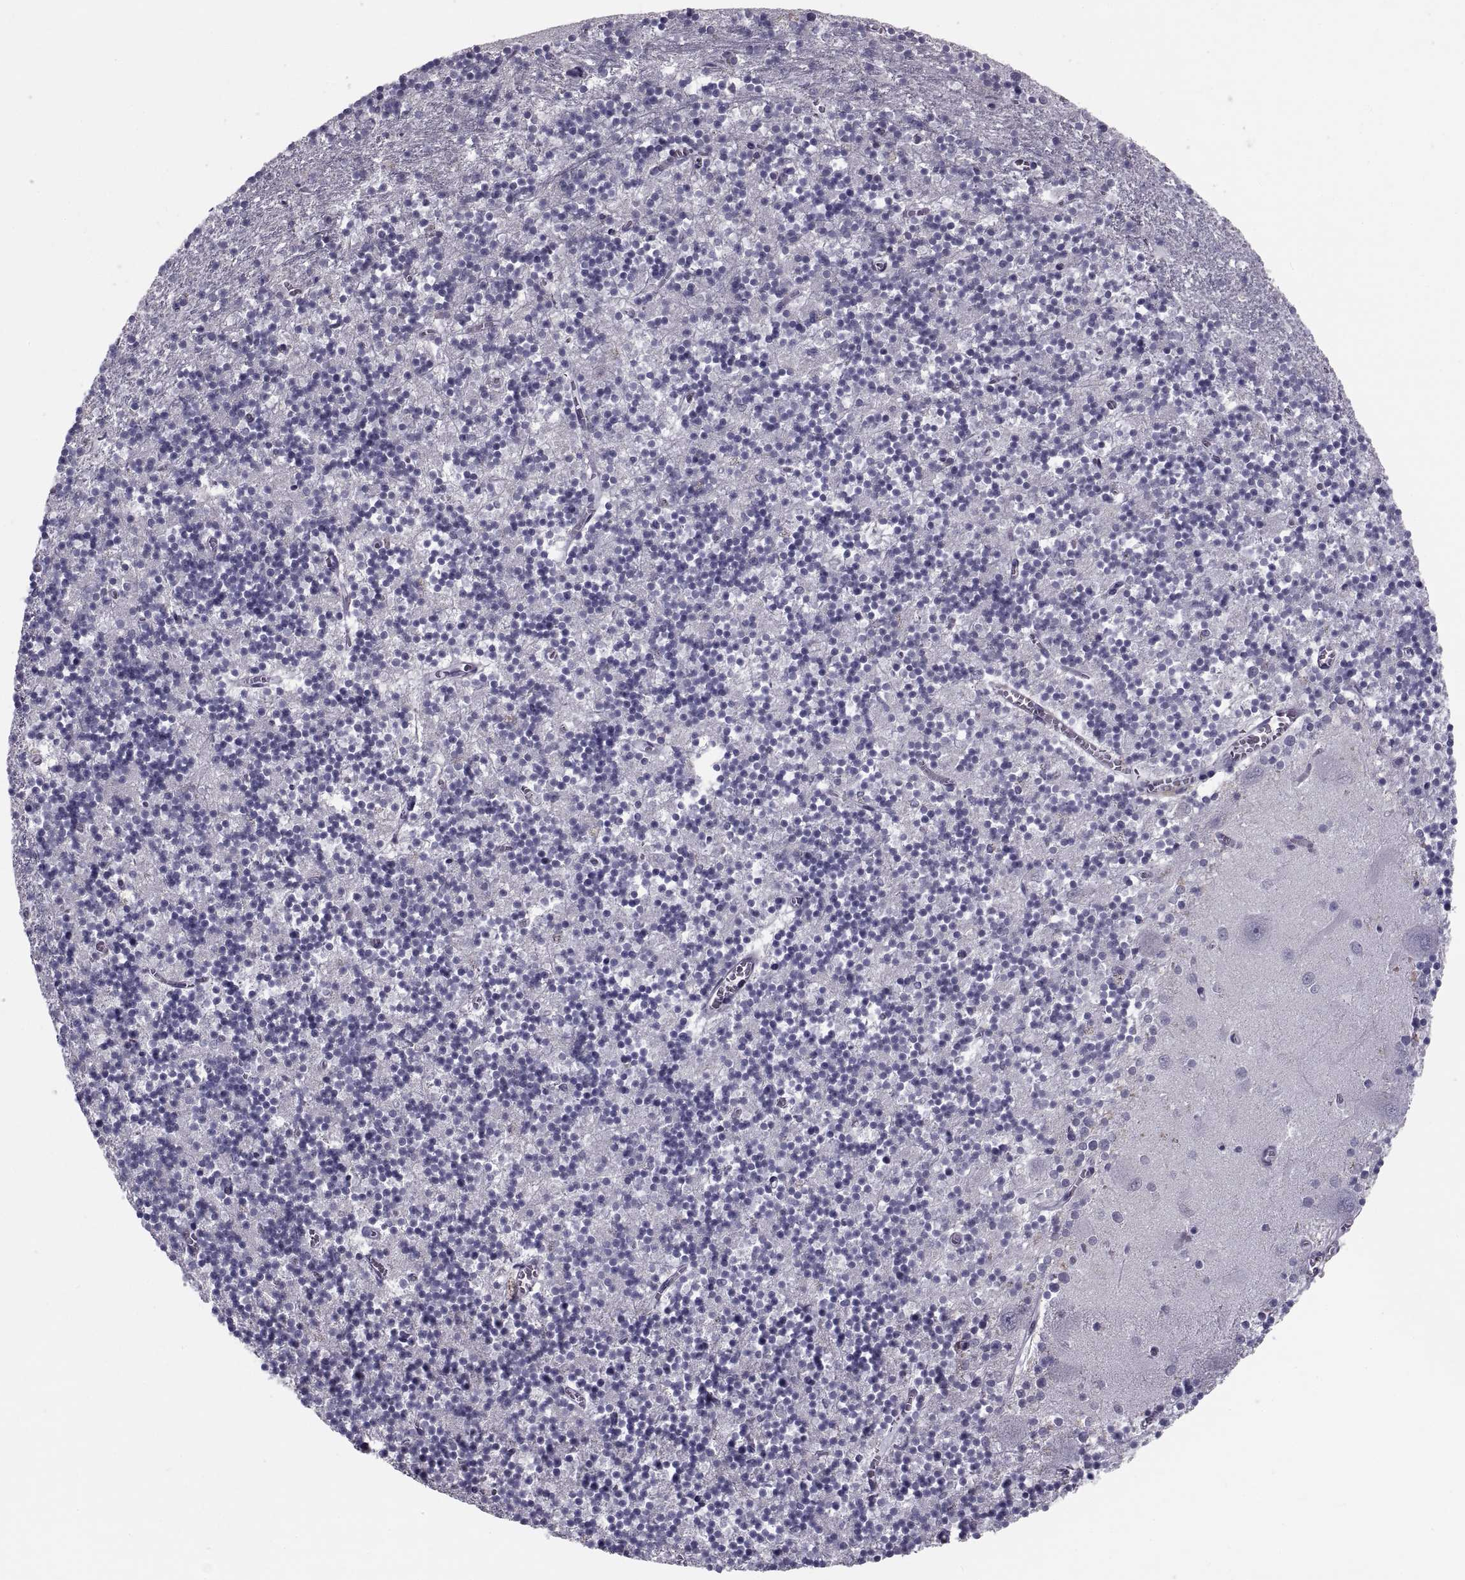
{"staining": {"intensity": "negative", "quantity": "none", "location": "none"}, "tissue": "cerebellum", "cell_type": "Cells in granular layer", "image_type": "normal", "snomed": [{"axis": "morphology", "description": "Normal tissue, NOS"}, {"axis": "topography", "description": "Cerebellum"}], "caption": "A histopathology image of cerebellum stained for a protein exhibits no brown staining in cells in granular layer.", "gene": "PDZRN4", "patient": {"sex": "female", "age": 64}}